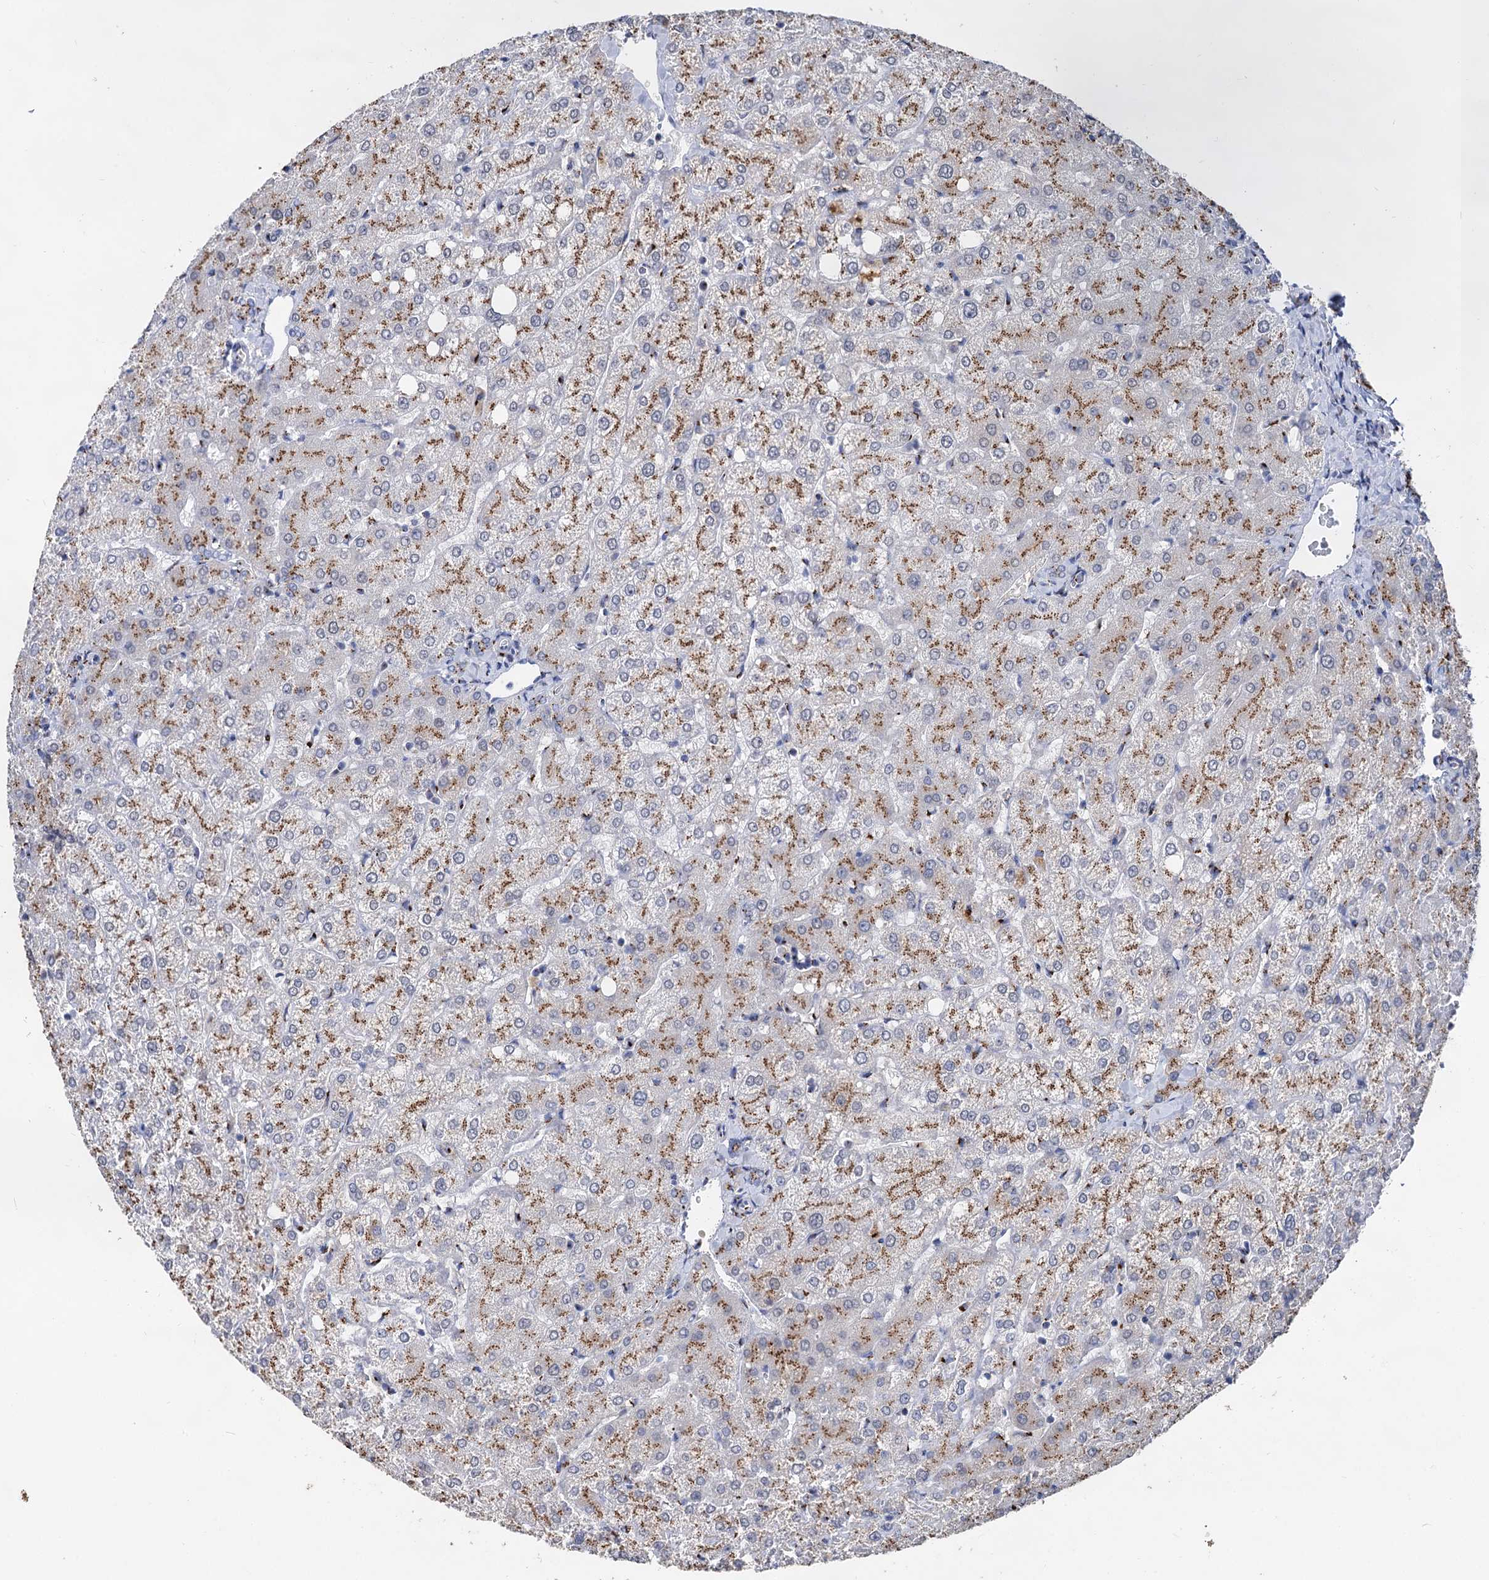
{"staining": {"intensity": "moderate", "quantity": "25%-75%", "location": "cytoplasmic/membranous"}, "tissue": "liver", "cell_type": "Cholangiocytes", "image_type": "normal", "snomed": [{"axis": "morphology", "description": "Normal tissue, NOS"}, {"axis": "topography", "description": "Liver"}], "caption": "This is a micrograph of immunohistochemistry staining of normal liver, which shows moderate expression in the cytoplasmic/membranous of cholangiocytes.", "gene": "TM9SF3", "patient": {"sex": "female", "age": 54}}